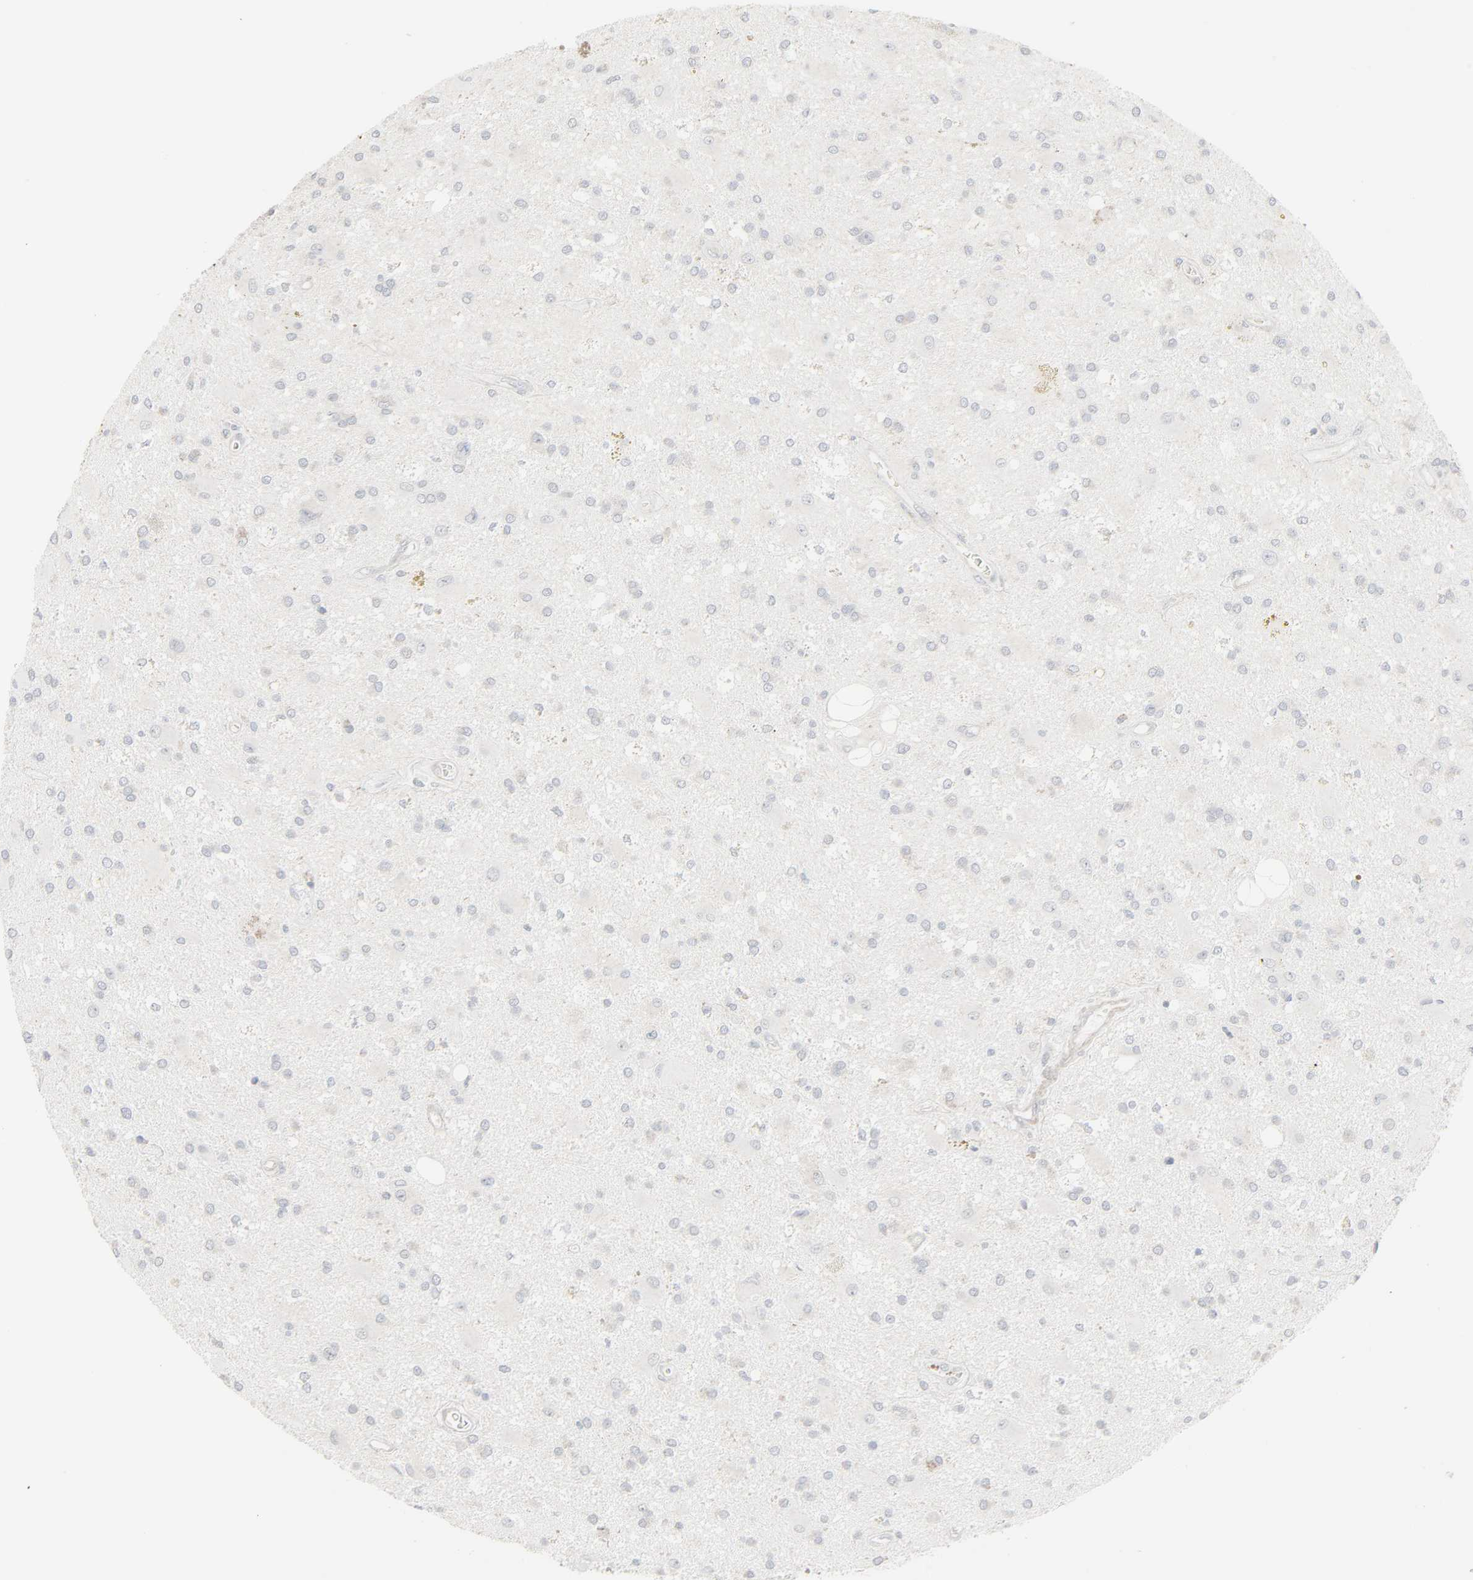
{"staining": {"intensity": "negative", "quantity": "none", "location": "none"}, "tissue": "glioma", "cell_type": "Tumor cells", "image_type": "cancer", "snomed": [{"axis": "morphology", "description": "Glioma, malignant, Low grade"}, {"axis": "topography", "description": "Brain"}], "caption": "This photomicrograph is of malignant low-grade glioma stained with immunohistochemistry to label a protein in brown with the nuclei are counter-stained blue. There is no positivity in tumor cells.", "gene": "NEUROD1", "patient": {"sex": "male", "age": 58}}